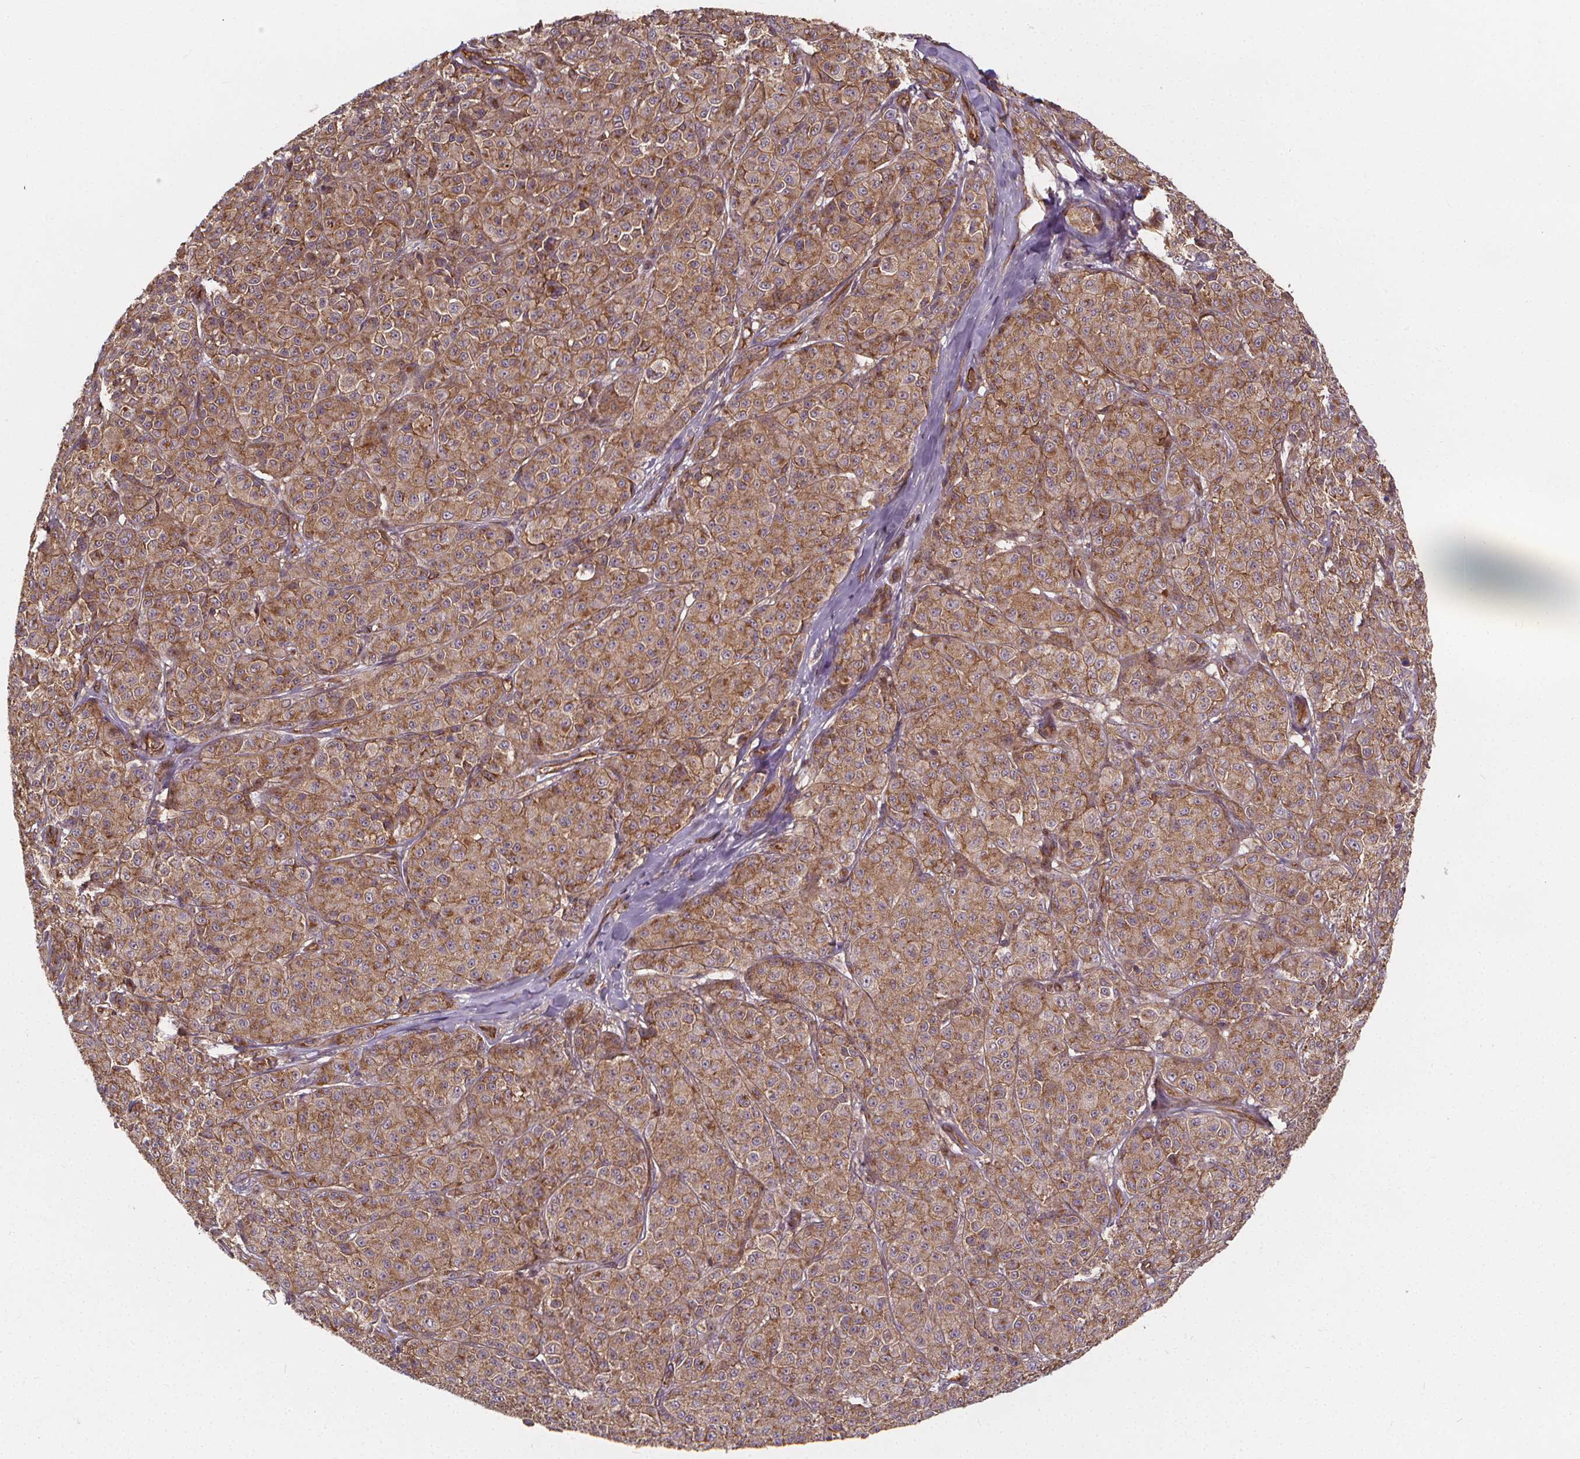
{"staining": {"intensity": "moderate", "quantity": ">75%", "location": "cytoplasmic/membranous"}, "tissue": "melanoma", "cell_type": "Tumor cells", "image_type": "cancer", "snomed": [{"axis": "morphology", "description": "Malignant melanoma, NOS"}, {"axis": "topography", "description": "Skin"}], "caption": "The micrograph reveals a brown stain indicating the presence of a protein in the cytoplasmic/membranous of tumor cells in melanoma. The staining was performed using DAB, with brown indicating positive protein expression. Nuclei are stained blue with hematoxylin.", "gene": "CLINT1", "patient": {"sex": "male", "age": 89}}